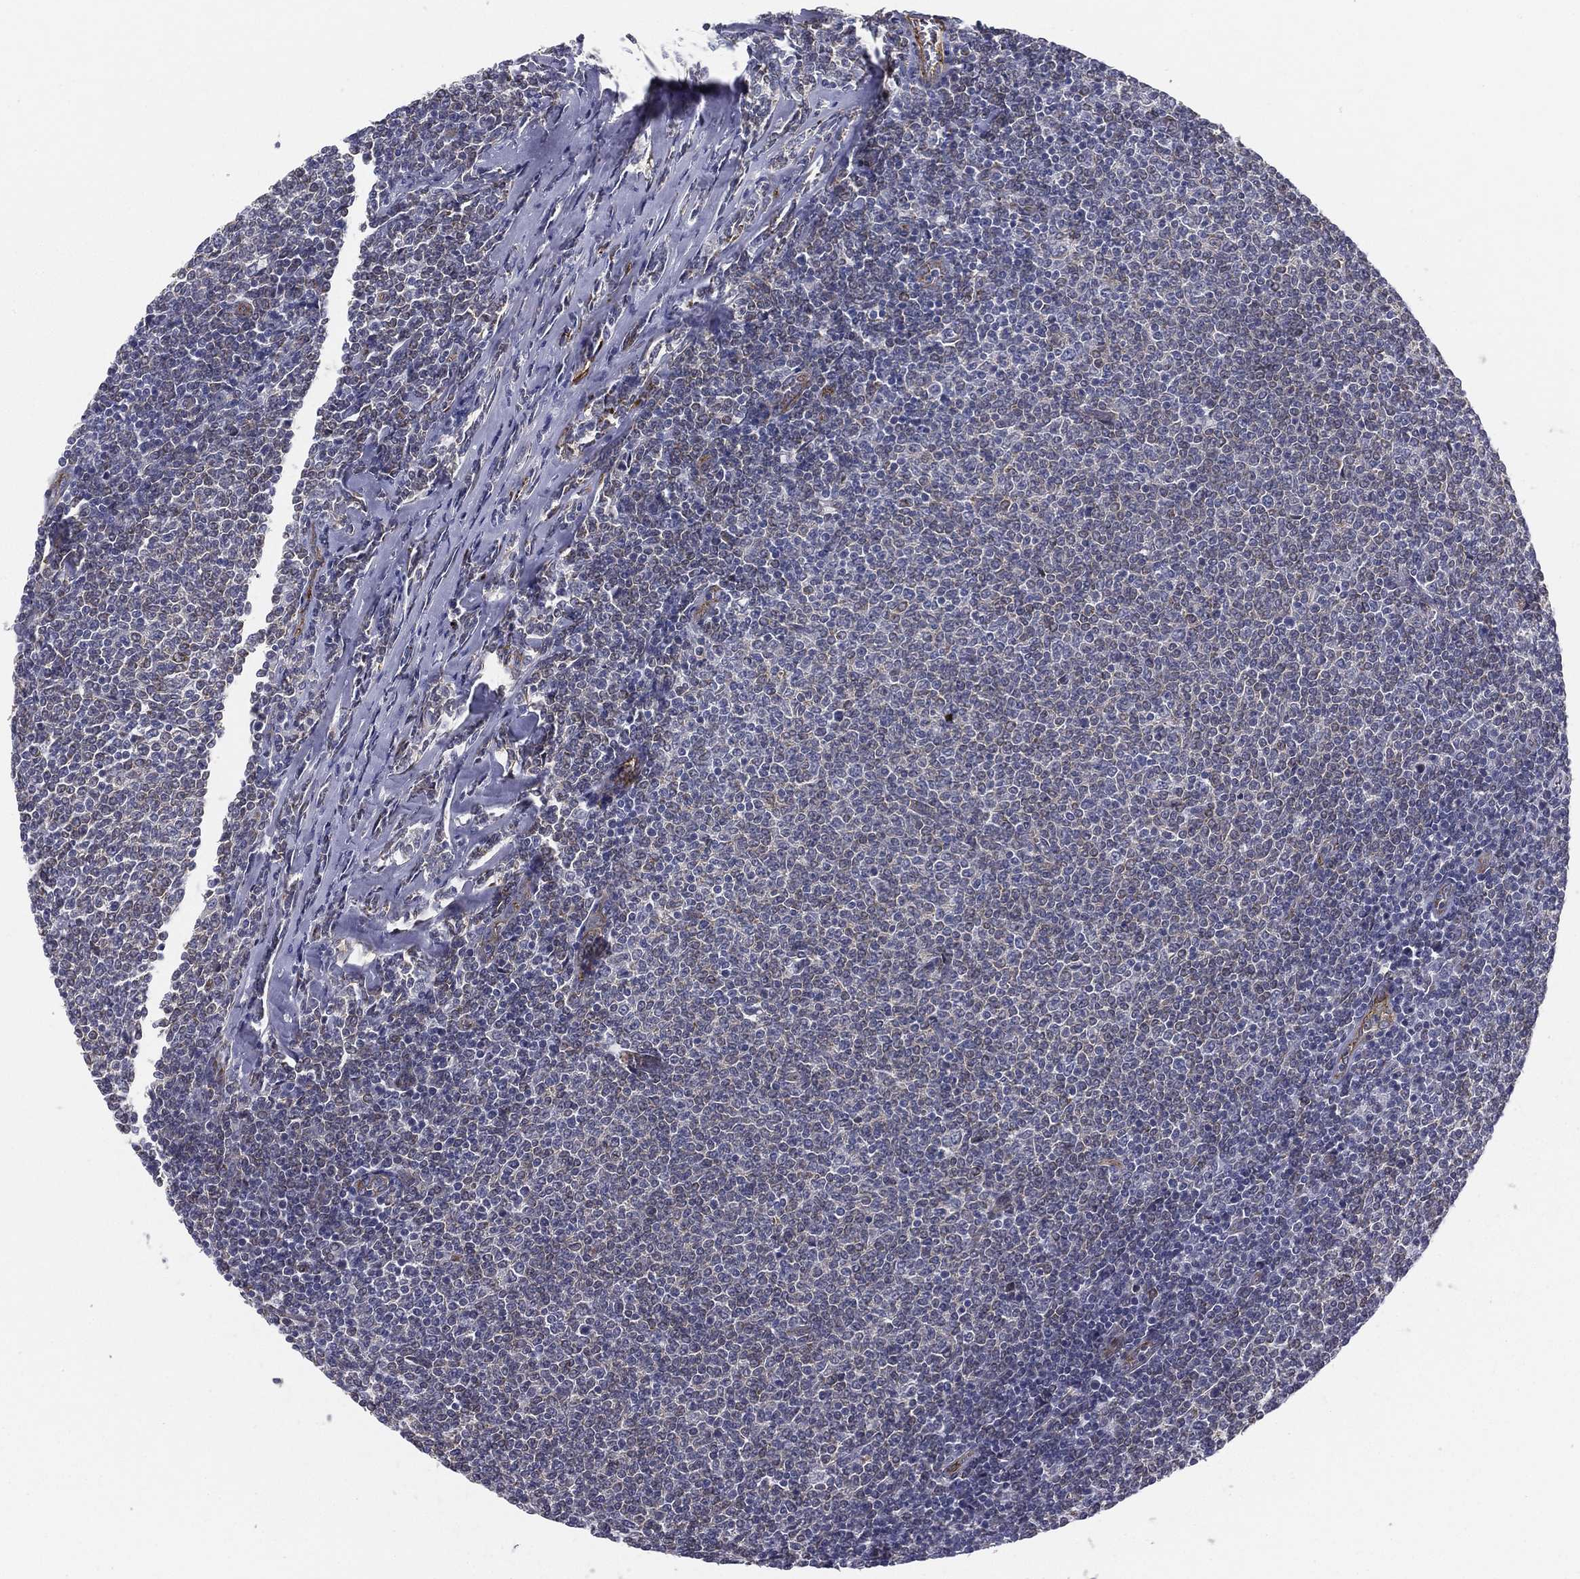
{"staining": {"intensity": "negative", "quantity": "none", "location": "none"}, "tissue": "lymphoma", "cell_type": "Tumor cells", "image_type": "cancer", "snomed": [{"axis": "morphology", "description": "Malignant lymphoma, non-Hodgkin's type, Low grade"}, {"axis": "topography", "description": "Lymph node"}], "caption": "DAB immunohistochemical staining of human malignant lymphoma, non-Hodgkin's type (low-grade) displays no significant staining in tumor cells. The staining was performed using DAB to visualize the protein expression in brown, while the nuclei were stained in blue with hematoxylin (Magnification: 20x).", "gene": "LRRC56", "patient": {"sex": "male", "age": 52}}